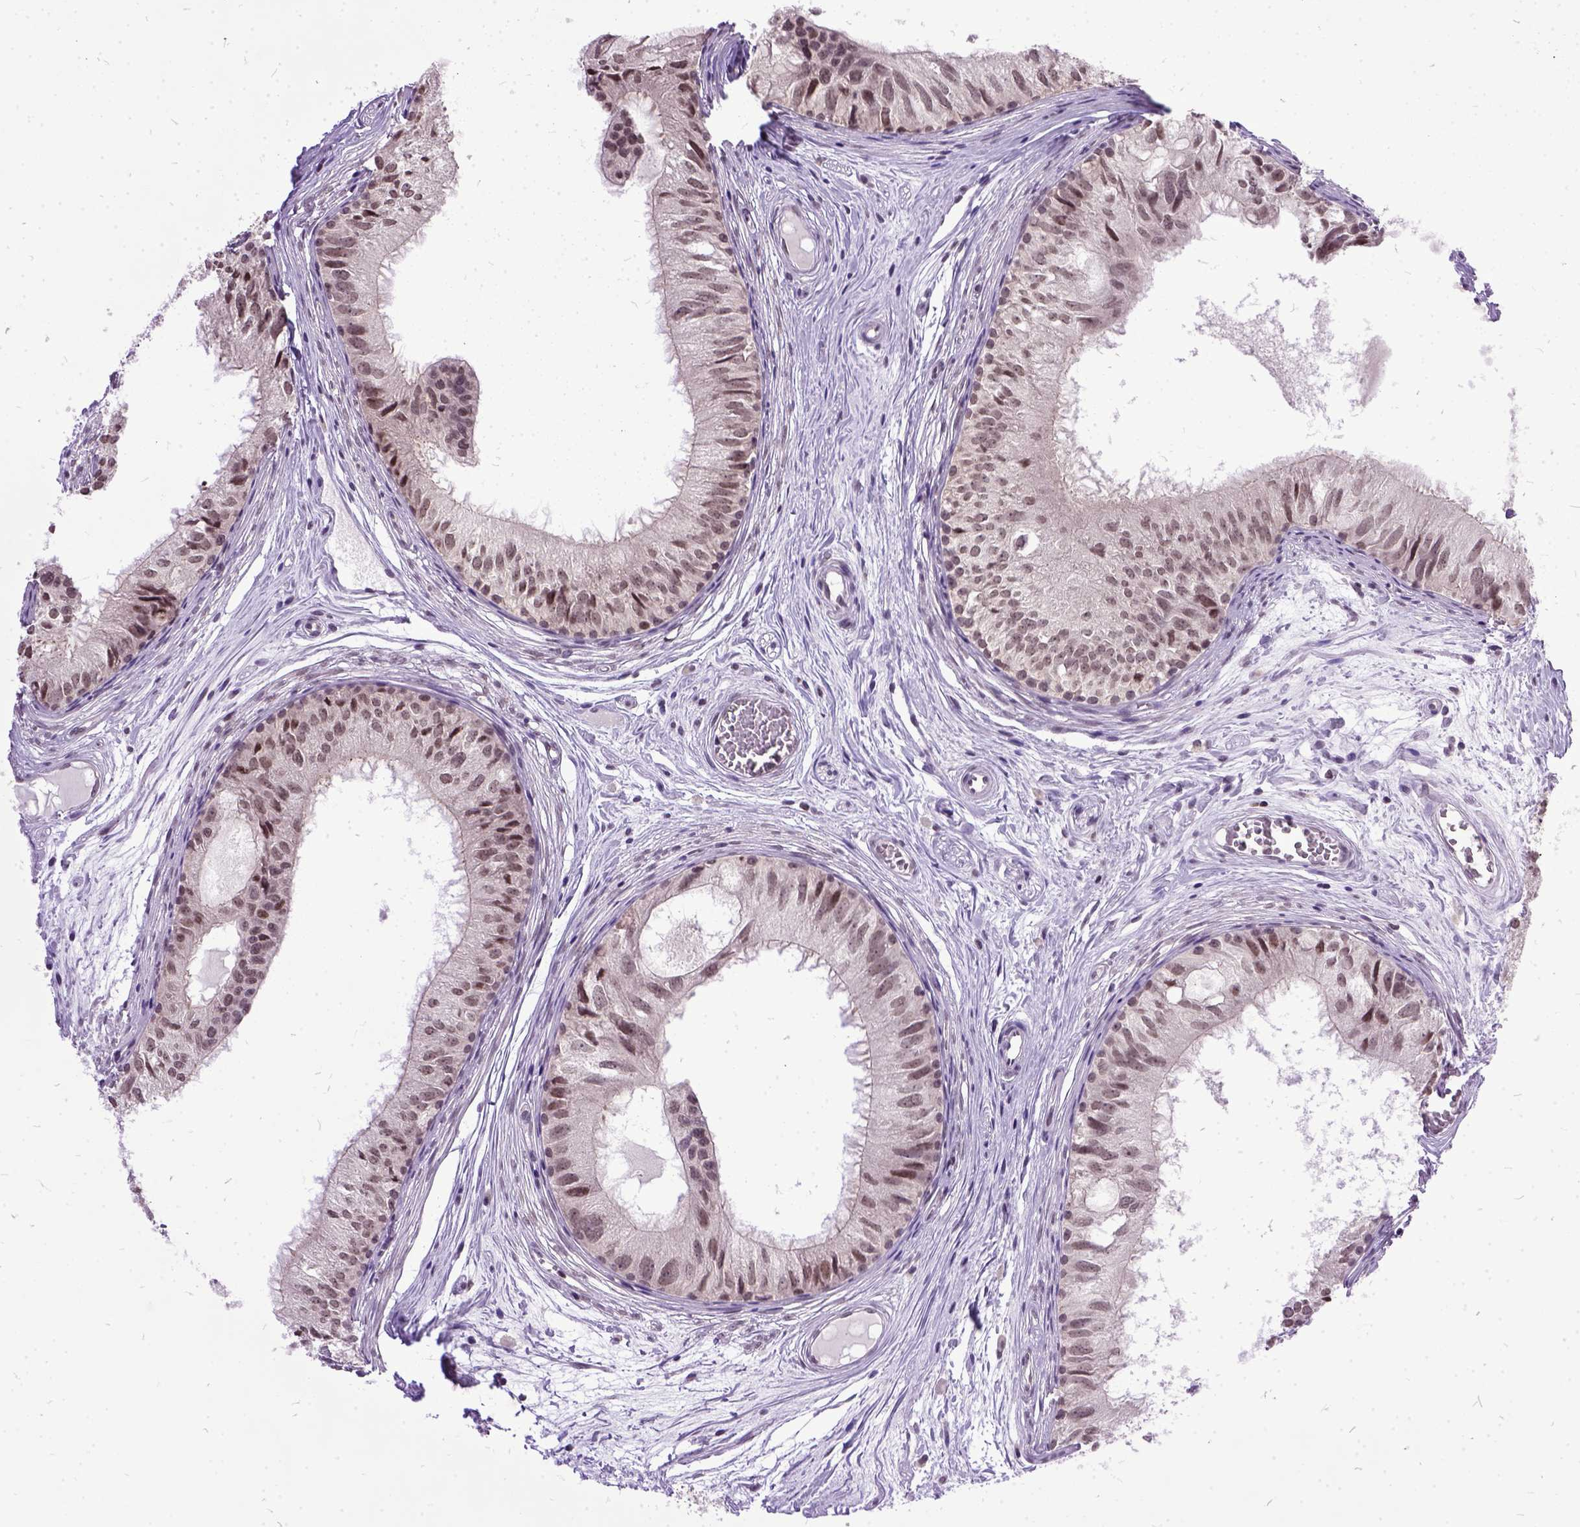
{"staining": {"intensity": "moderate", "quantity": ">75%", "location": "nuclear"}, "tissue": "epididymis", "cell_type": "Glandular cells", "image_type": "normal", "snomed": [{"axis": "morphology", "description": "Normal tissue, NOS"}, {"axis": "topography", "description": "Epididymis"}], "caption": "Immunohistochemistry staining of normal epididymis, which shows medium levels of moderate nuclear staining in approximately >75% of glandular cells indicating moderate nuclear protein positivity. The staining was performed using DAB (3,3'-diaminobenzidine) (brown) for protein detection and nuclei were counterstained in hematoxylin (blue).", "gene": "ORC5", "patient": {"sex": "male", "age": 25}}